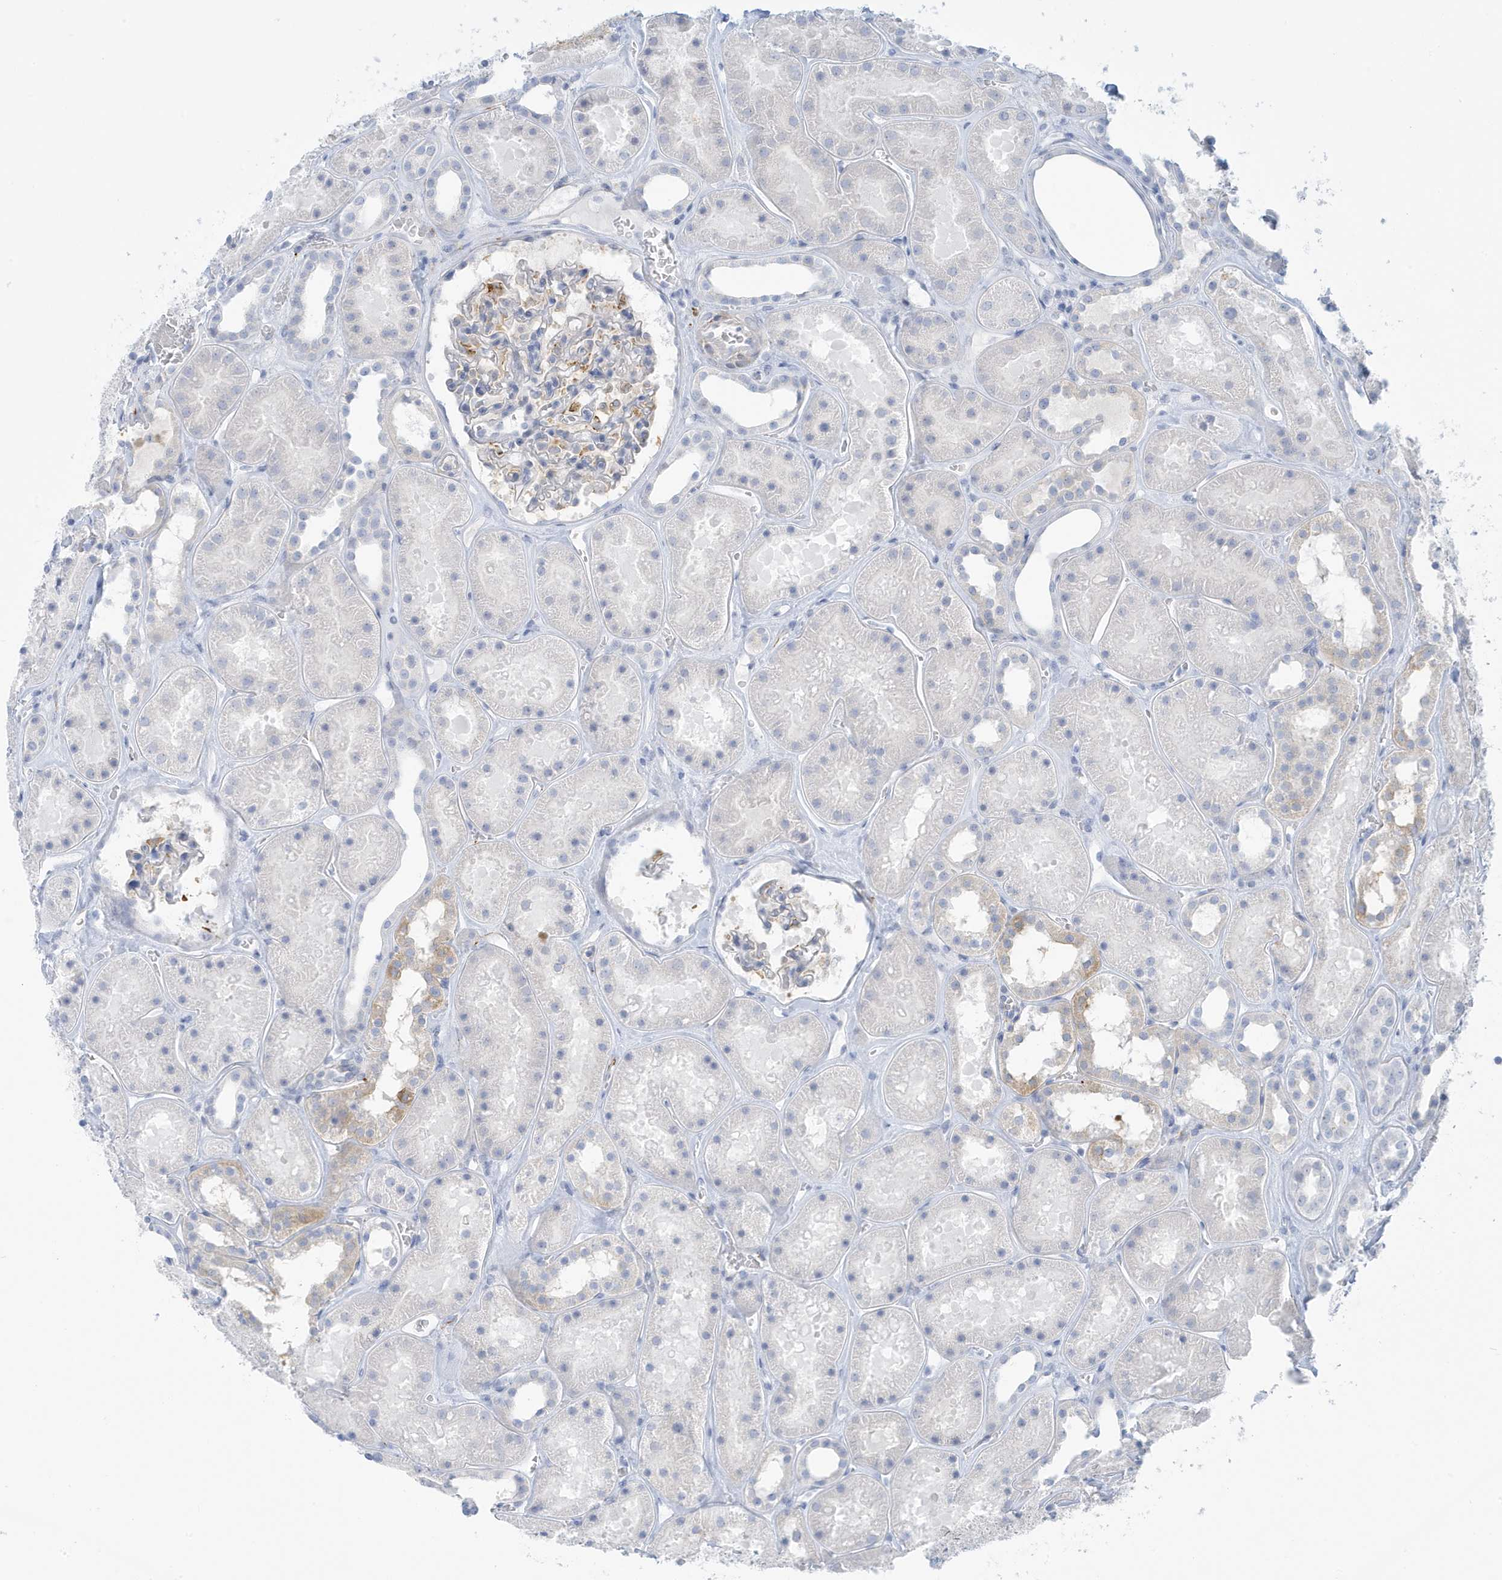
{"staining": {"intensity": "negative", "quantity": "none", "location": "none"}, "tissue": "kidney", "cell_type": "Cells in glomeruli", "image_type": "normal", "snomed": [{"axis": "morphology", "description": "Normal tissue, NOS"}, {"axis": "topography", "description": "Kidney"}], "caption": "Immunohistochemical staining of unremarkable human kidney displays no significant positivity in cells in glomeruli. (DAB (3,3'-diaminobenzidine) immunohistochemistry (IHC), high magnification).", "gene": "PERM1", "patient": {"sex": "female", "age": 41}}